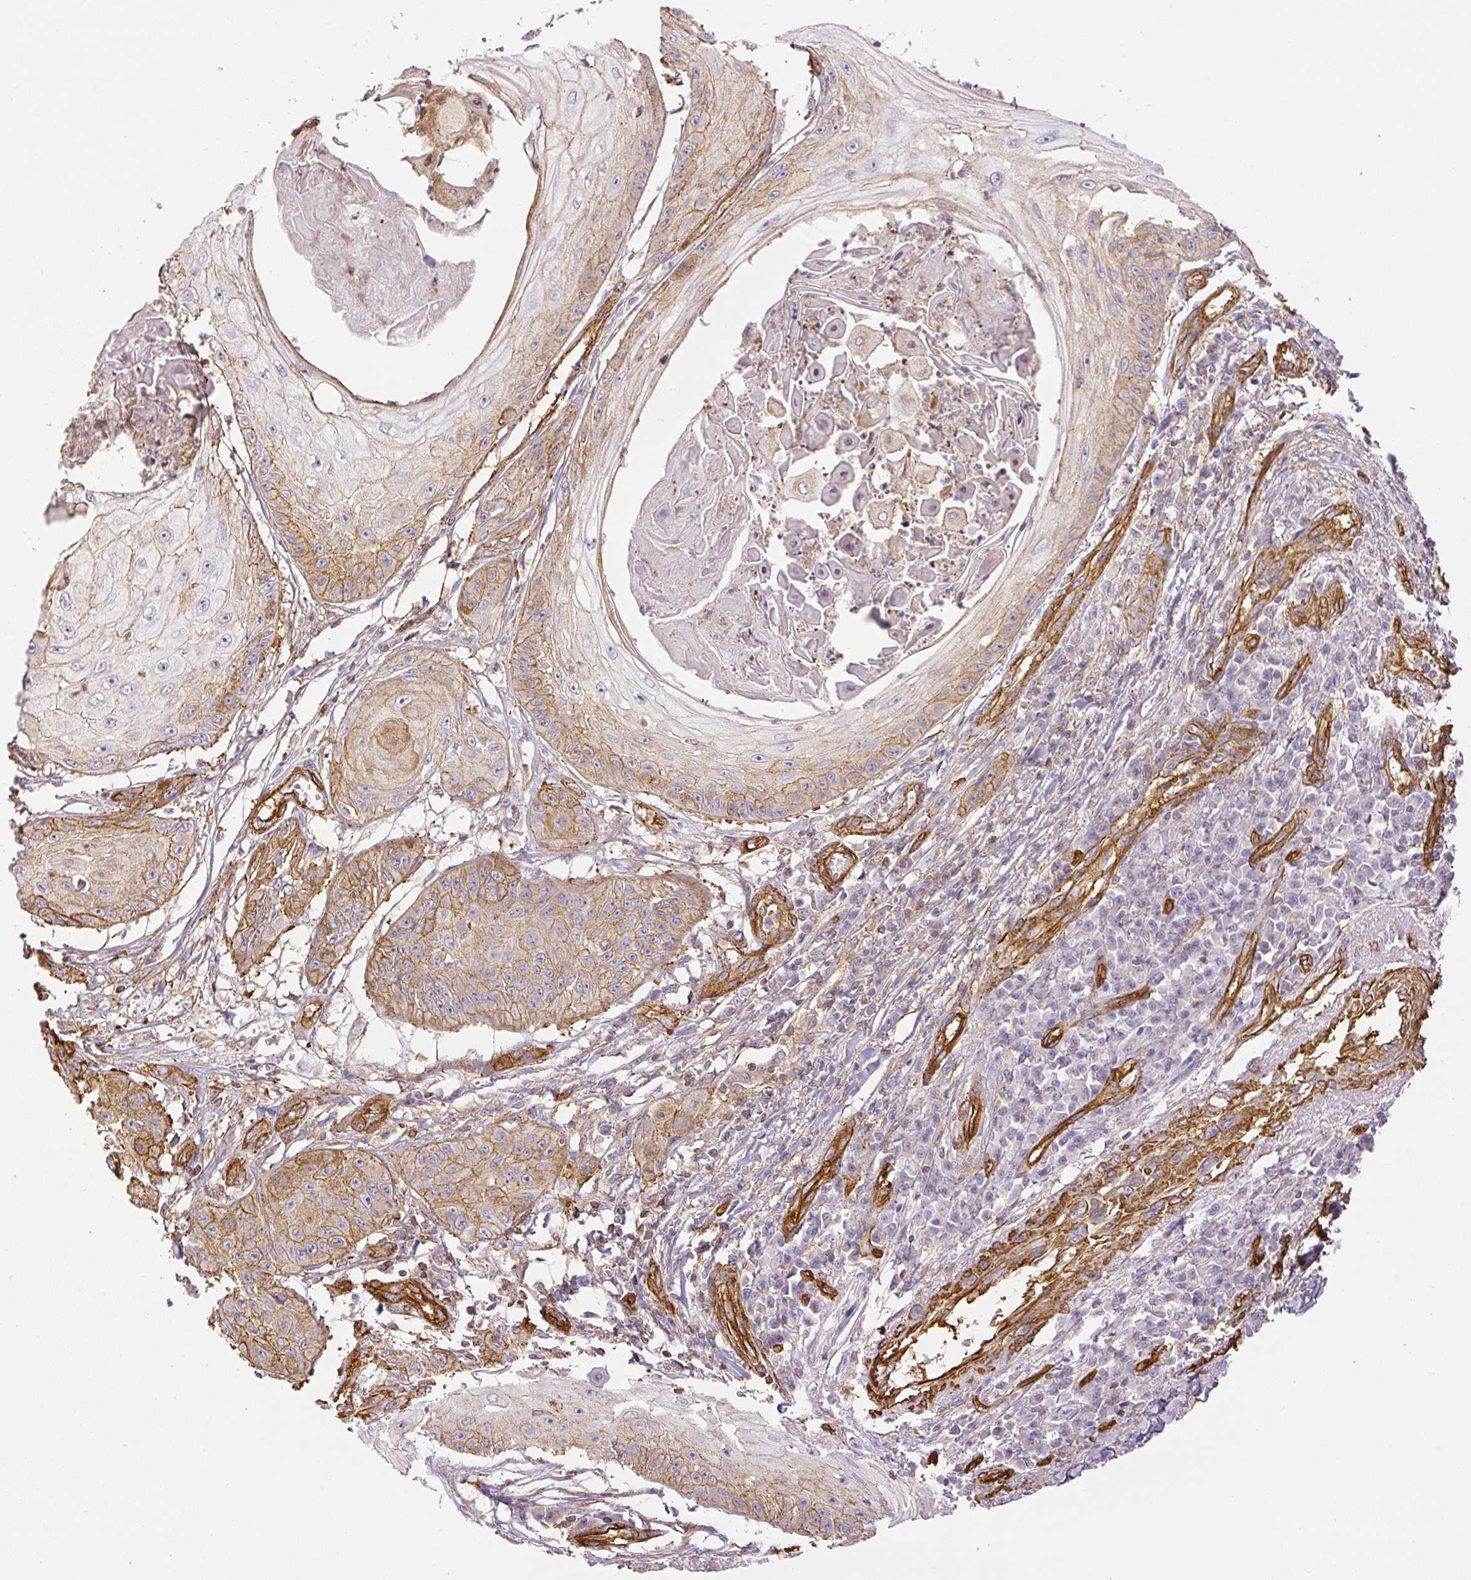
{"staining": {"intensity": "moderate", "quantity": "<25%", "location": "cytoplasmic/membranous"}, "tissue": "skin cancer", "cell_type": "Tumor cells", "image_type": "cancer", "snomed": [{"axis": "morphology", "description": "Squamous cell carcinoma, NOS"}, {"axis": "topography", "description": "Skin"}], "caption": "Immunohistochemical staining of human squamous cell carcinoma (skin) reveals low levels of moderate cytoplasmic/membranous expression in approximately <25% of tumor cells. The protein of interest is shown in brown color, while the nuclei are stained blue.", "gene": "MYL12A", "patient": {"sex": "male", "age": 70}}